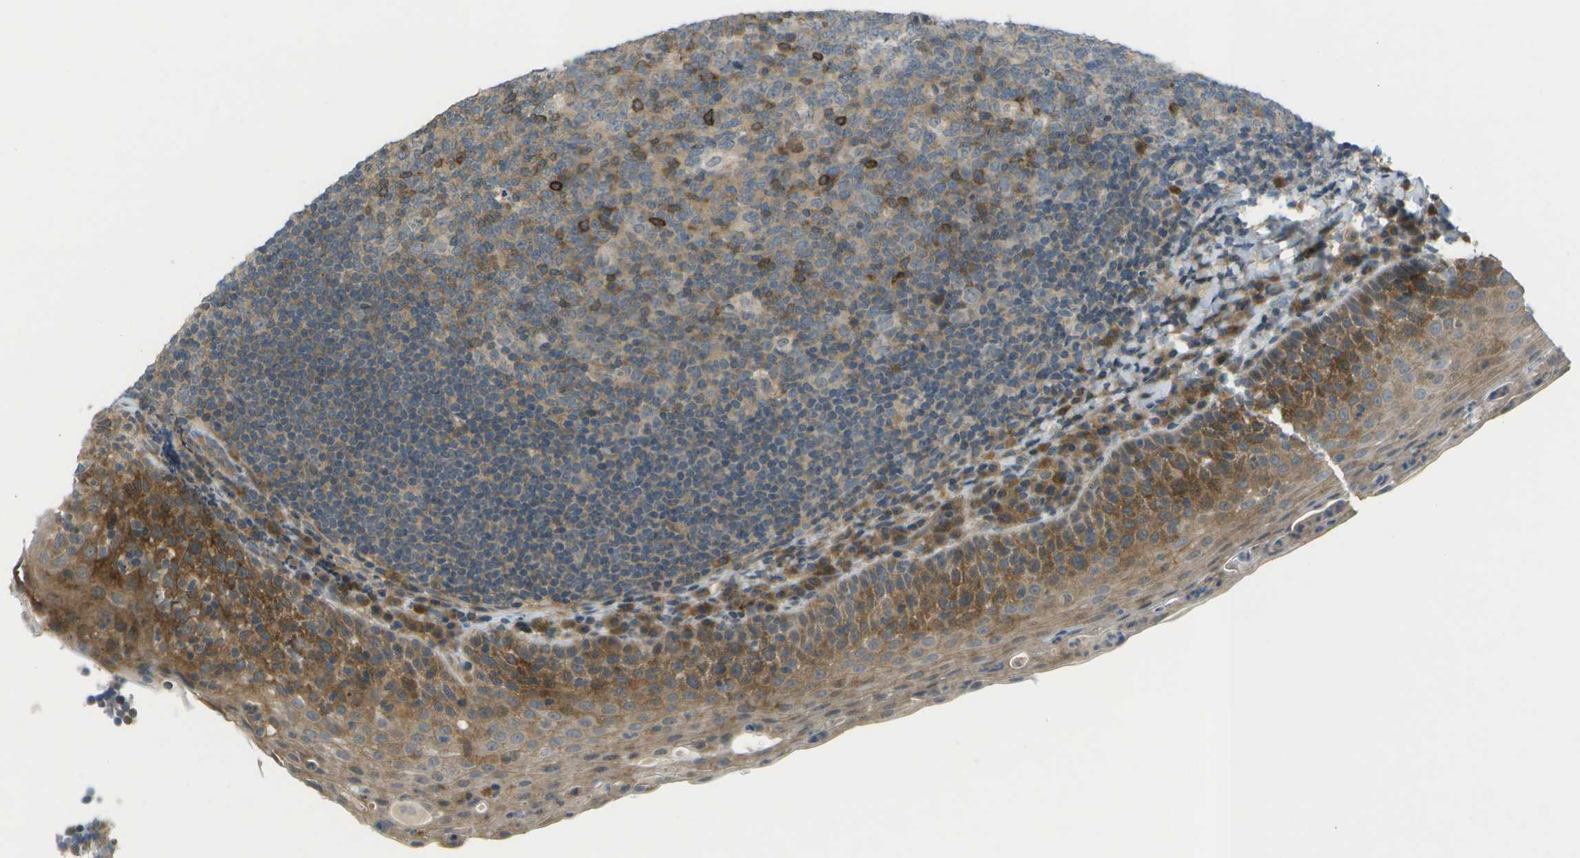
{"staining": {"intensity": "strong", "quantity": "<25%", "location": "cytoplasmic/membranous"}, "tissue": "tonsil", "cell_type": "Germinal center cells", "image_type": "normal", "snomed": [{"axis": "morphology", "description": "Normal tissue, NOS"}, {"axis": "topography", "description": "Tonsil"}], "caption": "Tonsil stained with a brown dye displays strong cytoplasmic/membranous positive positivity in approximately <25% of germinal center cells.", "gene": "WNK2", "patient": {"sex": "male", "age": 17}}